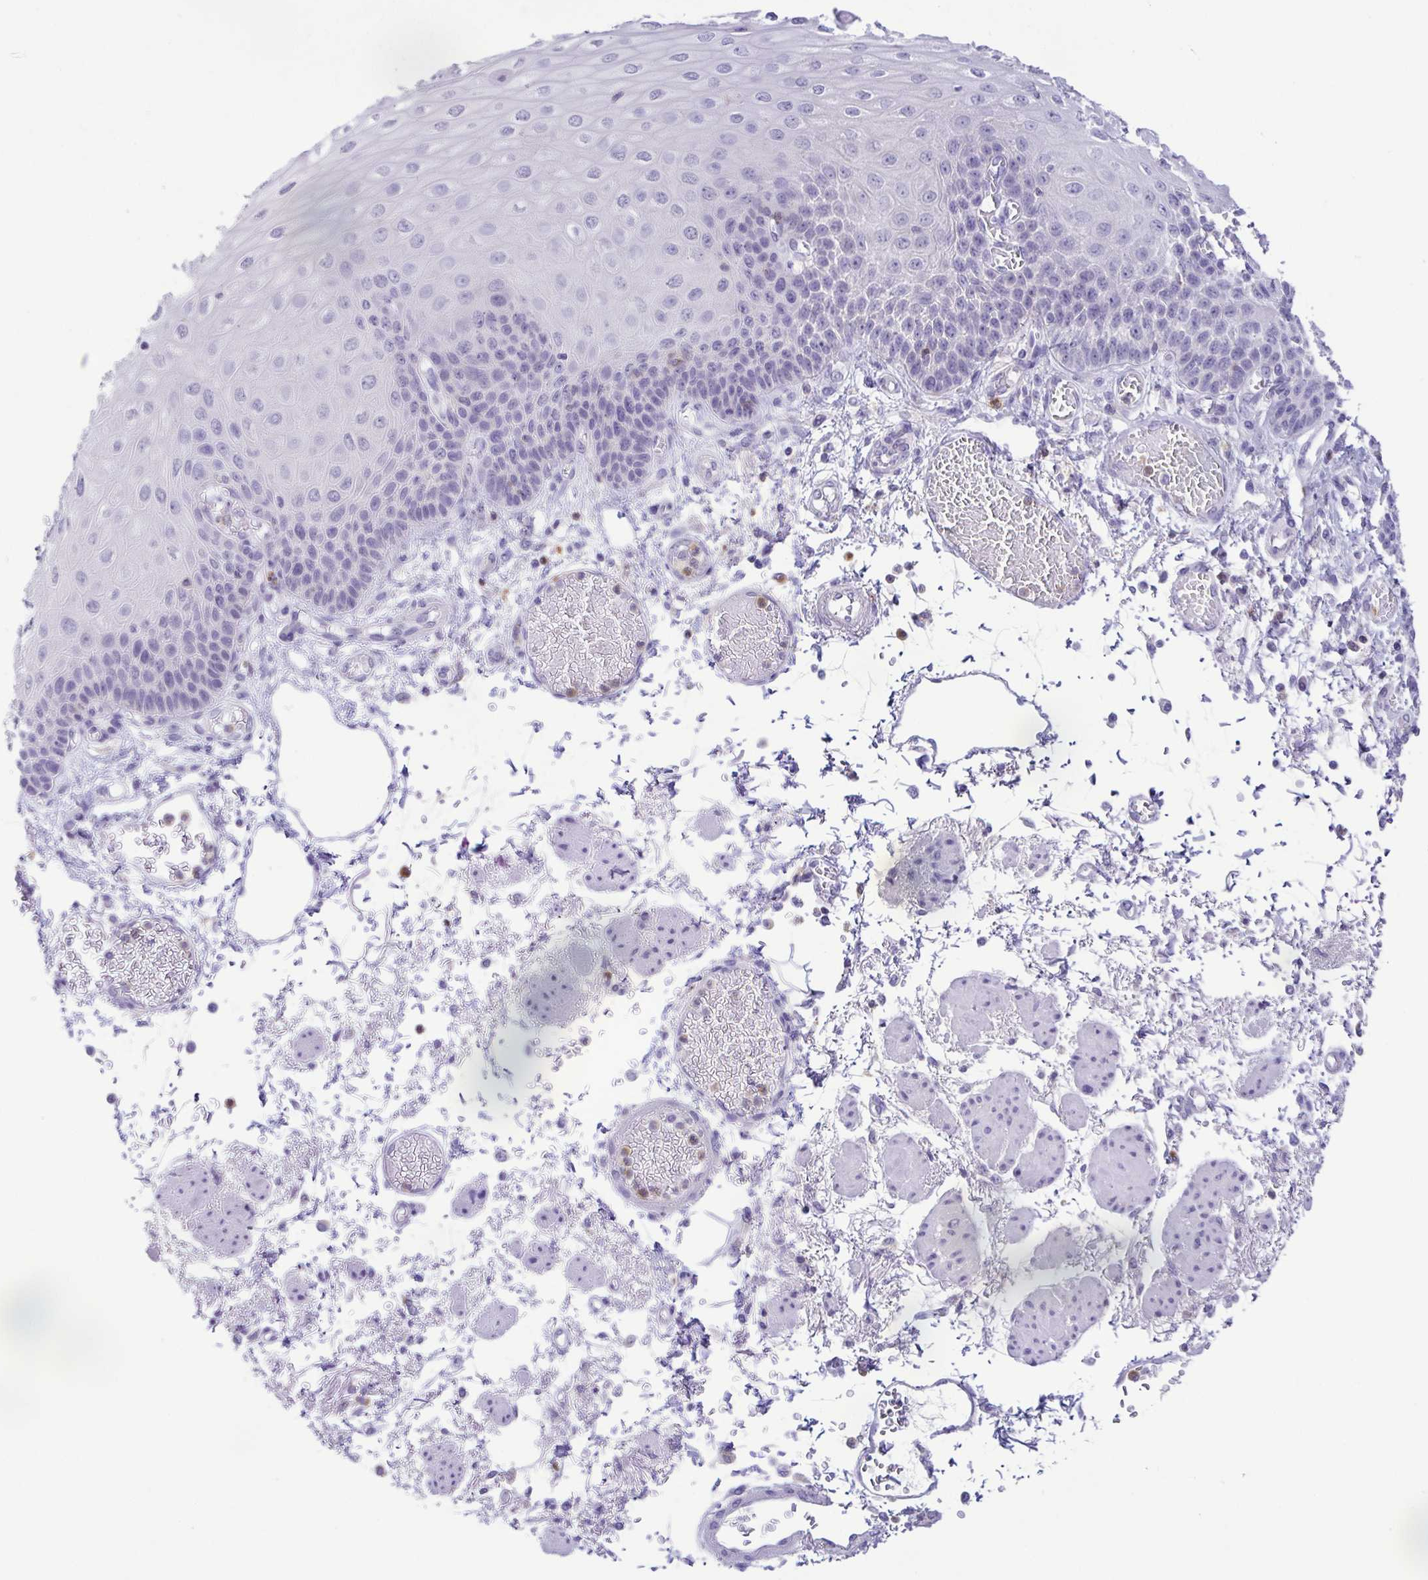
{"staining": {"intensity": "negative", "quantity": "none", "location": "none"}, "tissue": "esophagus", "cell_type": "Squamous epithelial cells", "image_type": "normal", "snomed": [{"axis": "morphology", "description": "Normal tissue, NOS"}, {"axis": "morphology", "description": "Adenocarcinoma, NOS"}, {"axis": "topography", "description": "Esophagus"}], "caption": "Esophagus stained for a protein using immunohistochemistry (IHC) shows no staining squamous epithelial cells.", "gene": "PGLYRP1", "patient": {"sex": "male", "age": 81}}